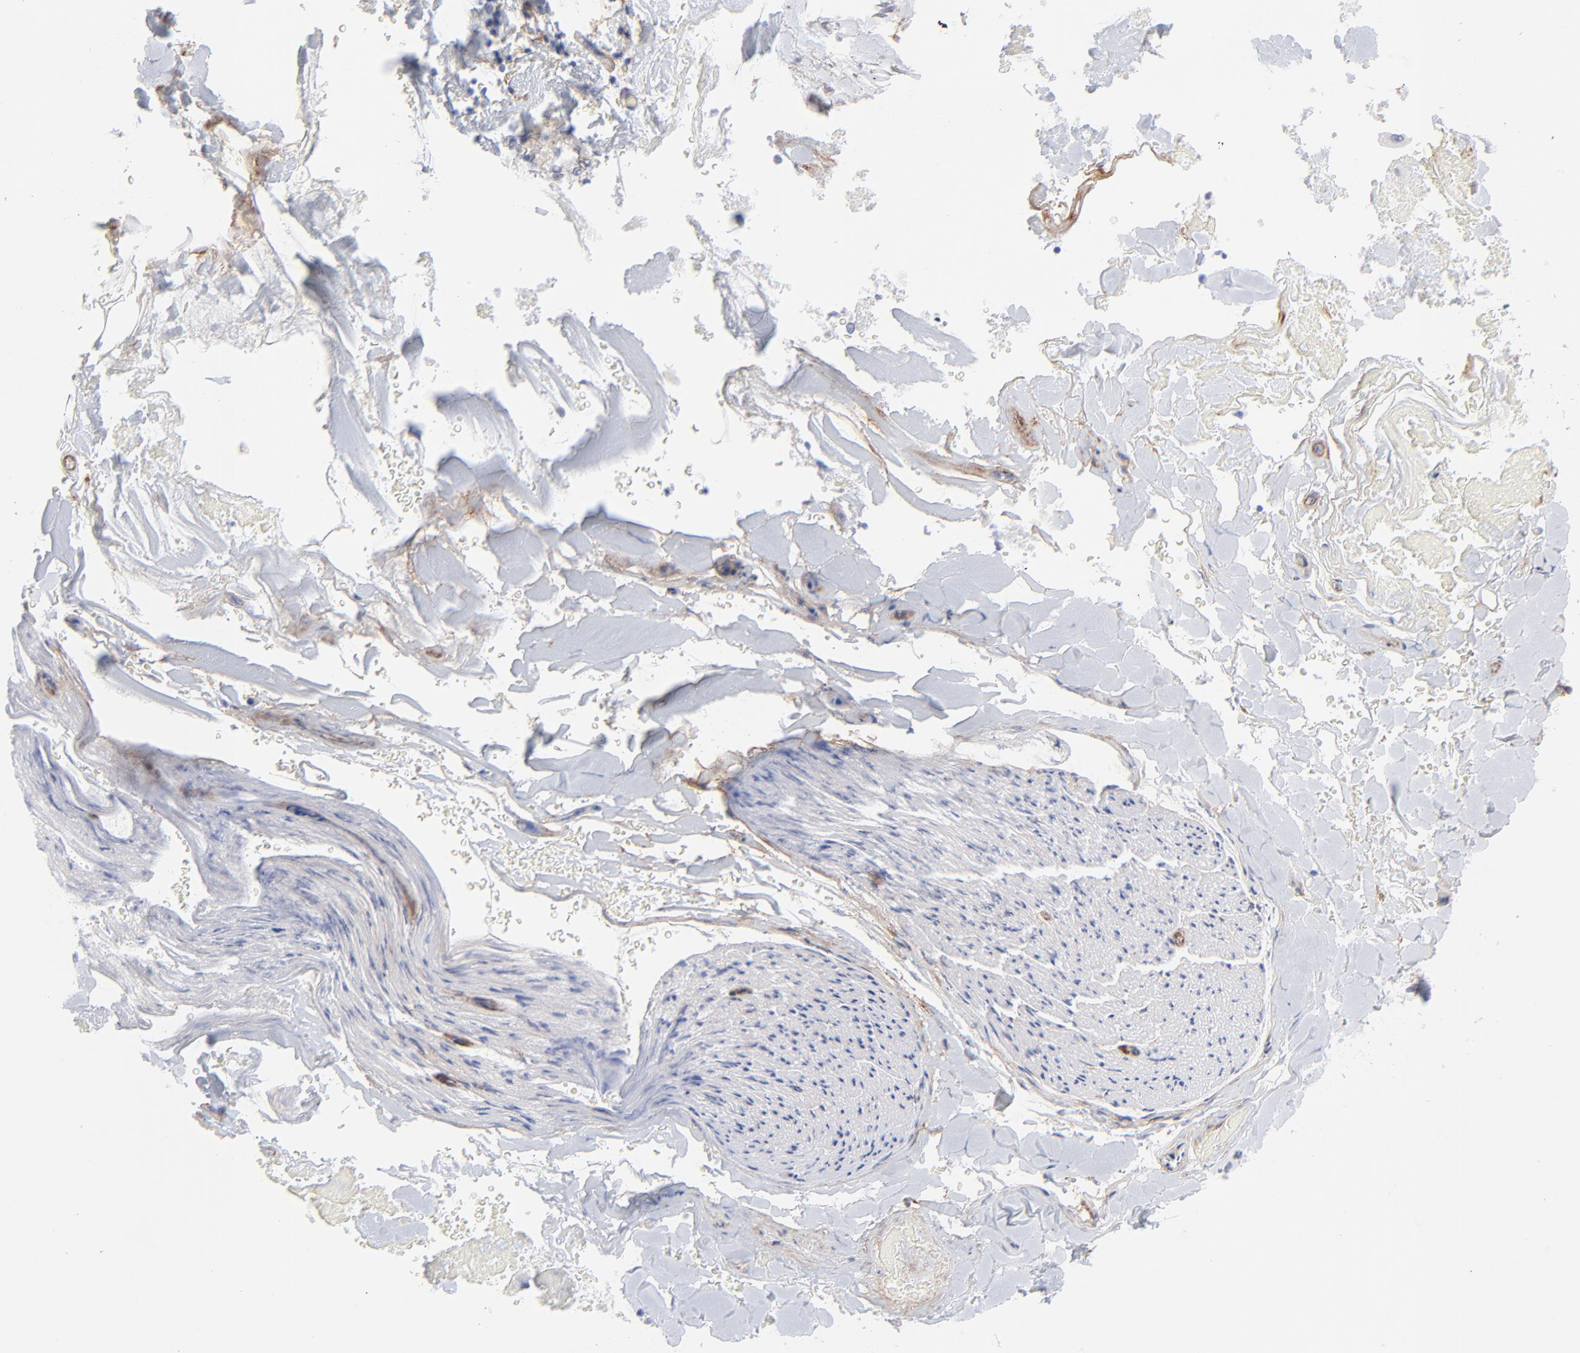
{"staining": {"intensity": "negative", "quantity": "none", "location": "none"}, "tissue": "adipose tissue", "cell_type": "Adipocytes", "image_type": "normal", "snomed": [{"axis": "morphology", "description": "Normal tissue, NOS"}, {"axis": "topography", "description": "Soft tissue"}], "caption": "Immunohistochemistry (IHC) of unremarkable human adipose tissue displays no positivity in adipocytes.", "gene": "PDGFRB", "patient": {"sex": "male", "age": 72}}